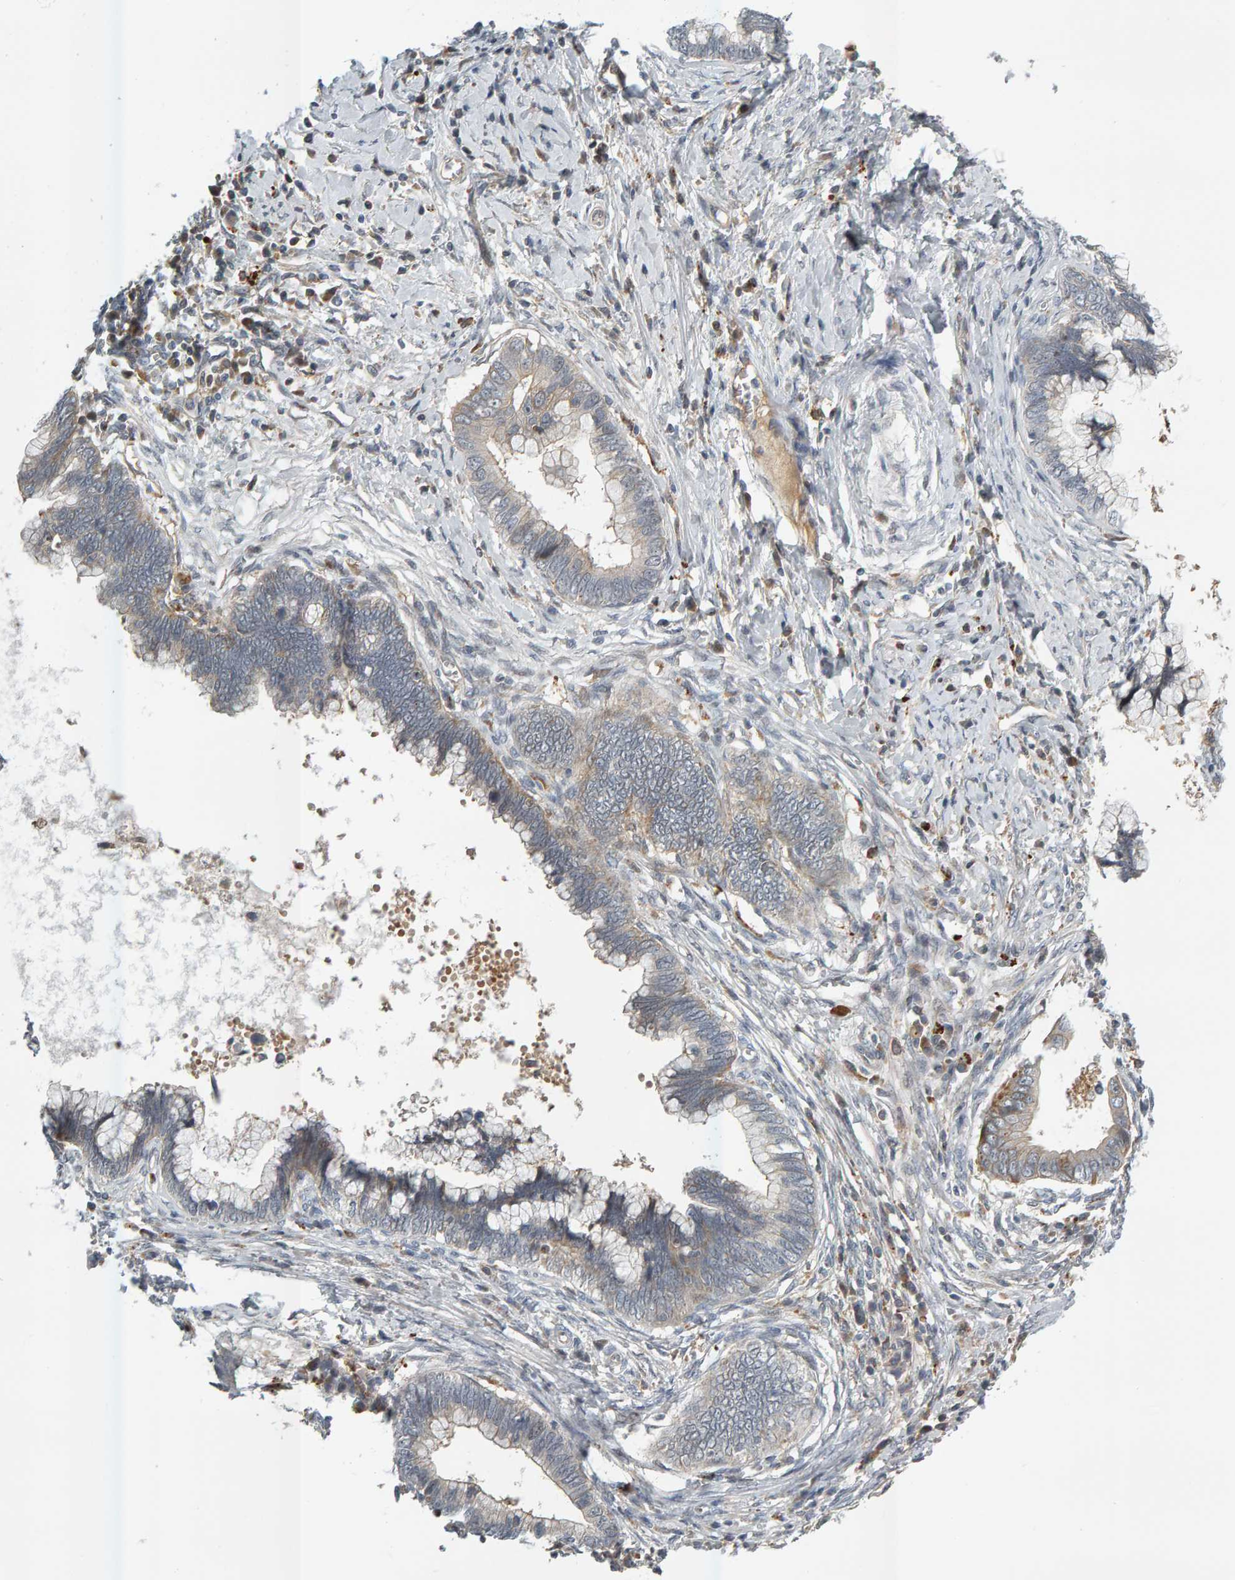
{"staining": {"intensity": "weak", "quantity": "<25%", "location": "cytoplasmic/membranous"}, "tissue": "cervical cancer", "cell_type": "Tumor cells", "image_type": "cancer", "snomed": [{"axis": "morphology", "description": "Adenocarcinoma, NOS"}, {"axis": "topography", "description": "Cervix"}], "caption": "High magnification brightfield microscopy of cervical adenocarcinoma stained with DAB (3,3'-diaminobenzidine) (brown) and counterstained with hematoxylin (blue): tumor cells show no significant staining.", "gene": "ZNF160", "patient": {"sex": "female", "age": 44}}